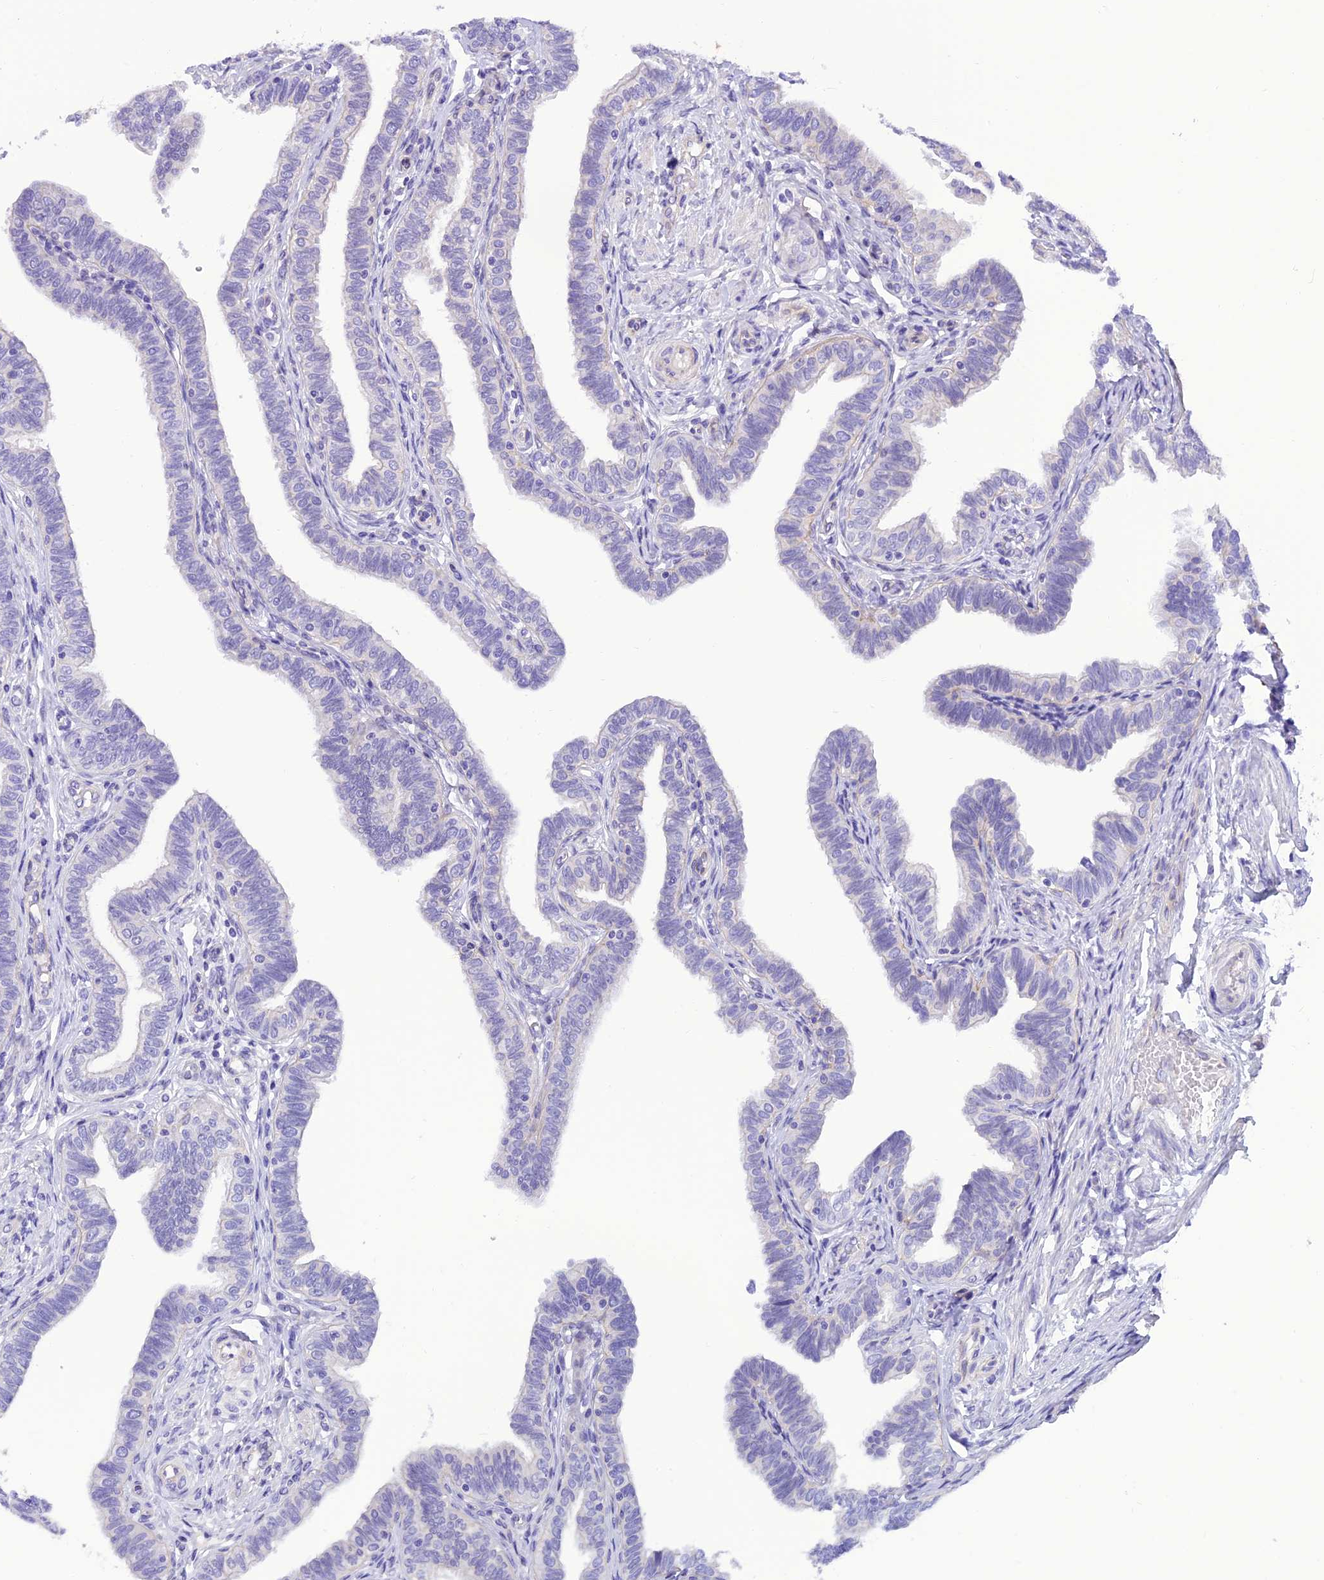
{"staining": {"intensity": "negative", "quantity": "none", "location": "none"}, "tissue": "fallopian tube", "cell_type": "Glandular cells", "image_type": "normal", "snomed": [{"axis": "morphology", "description": "Normal tissue, NOS"}, {"axis": "topography", "description": "Fallopian tube"}], "caption": "This is a photomicrograph of immunohistochemistry (IHC) staining of benign fallopian tube, which shows no expression in glandular cells.", "gene": "C17orf67", "patient": {"sex": "female", "age": 39}}